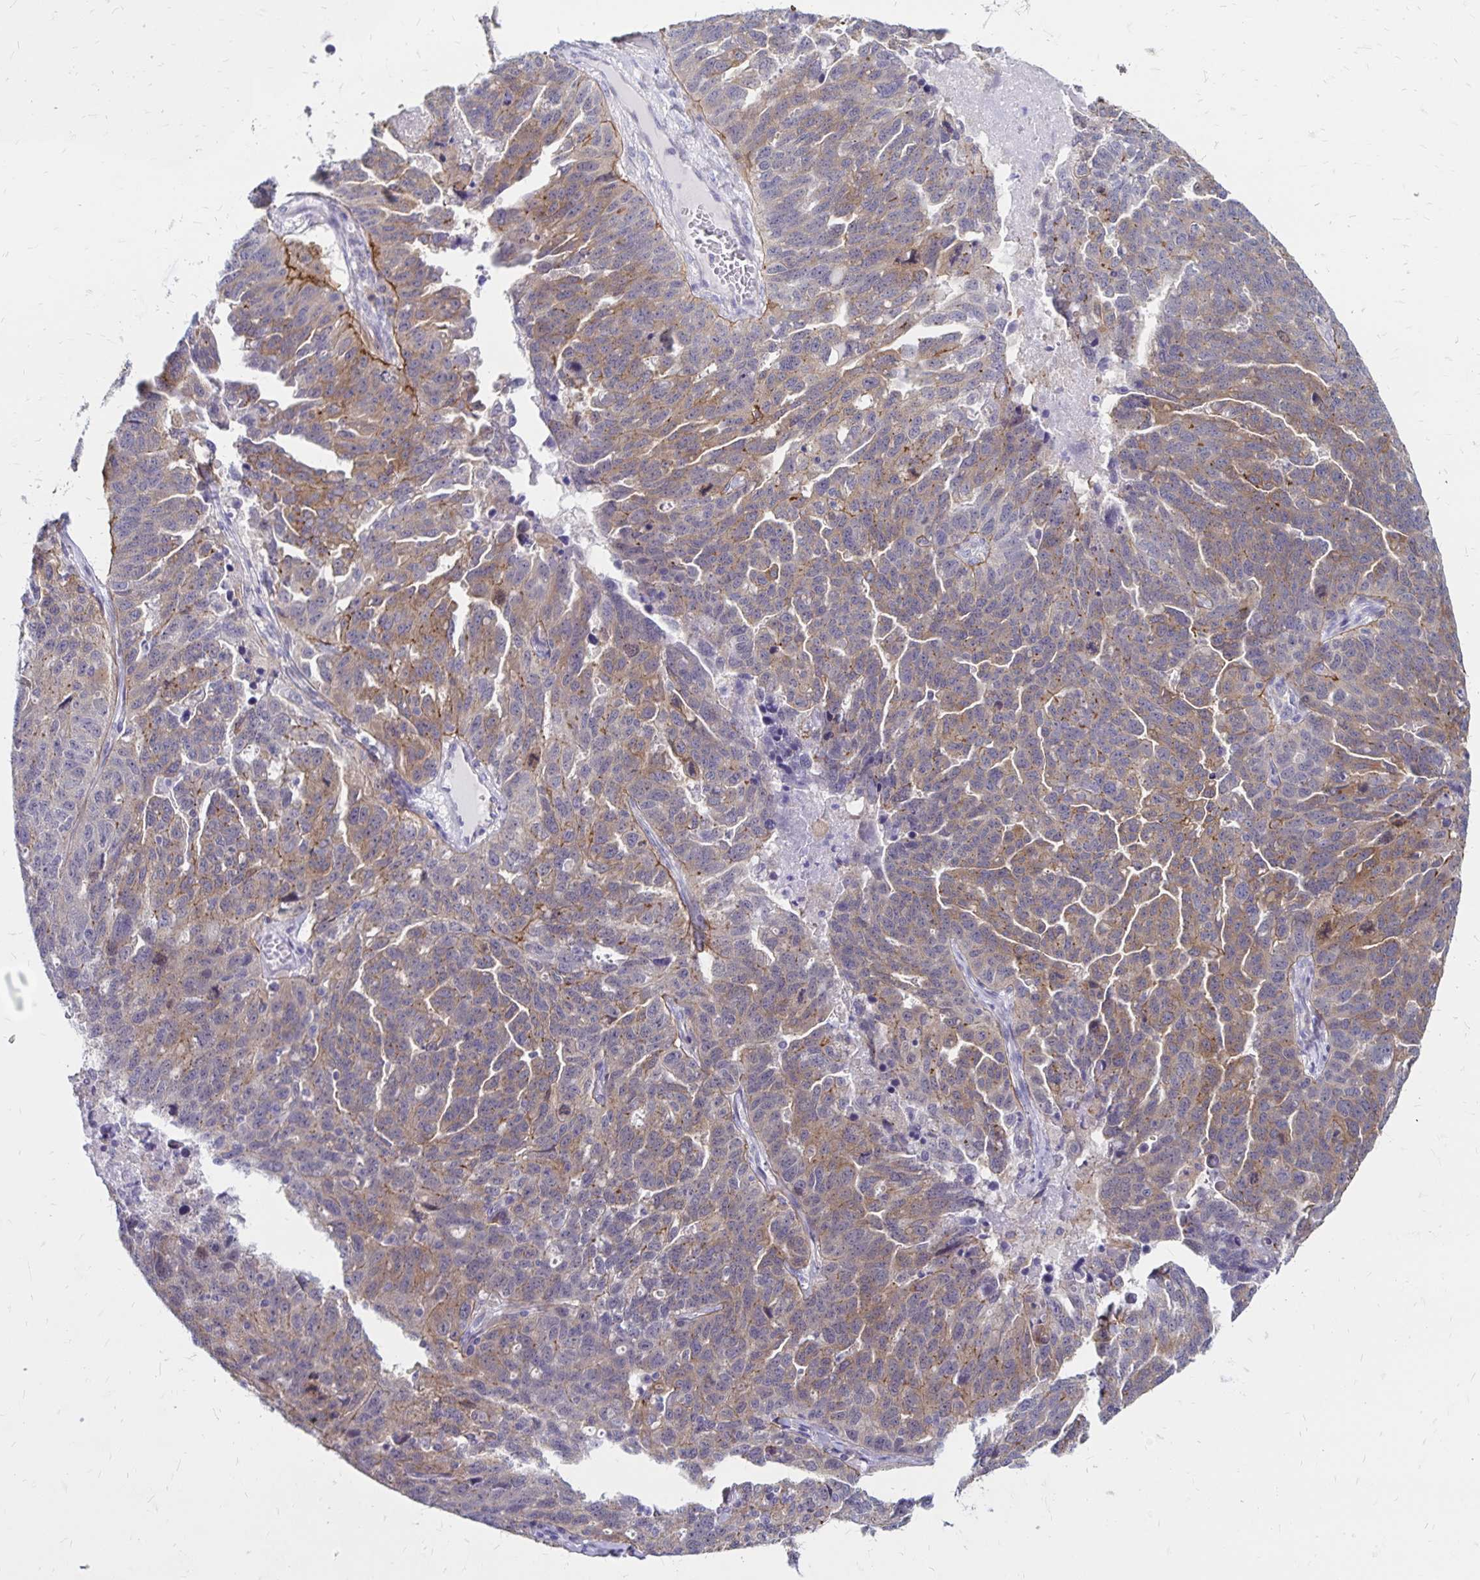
{"staining": {"intensity": "moderate", "quantity": "25%-75%", "location": "cytoplasmic/membranous"}, "tissue": "ovarian cancer", "cell_type": "Tumor cells", "image_type": "cancer", "snomed": [{"axis": "morphology", "description": "Cystadenocarcinoma, serous, NOS"}, {"axis": "topography", "description": "Ovary"}], "caption": "Immunohistochemical staining of human ovarian cancer demonstrates medium levels of moderate cytoplasmic/membranous expression in about 25%-75% of tumor cells.", "gene": "TNS3", "patient": {"sex": "female", "age": 71}}